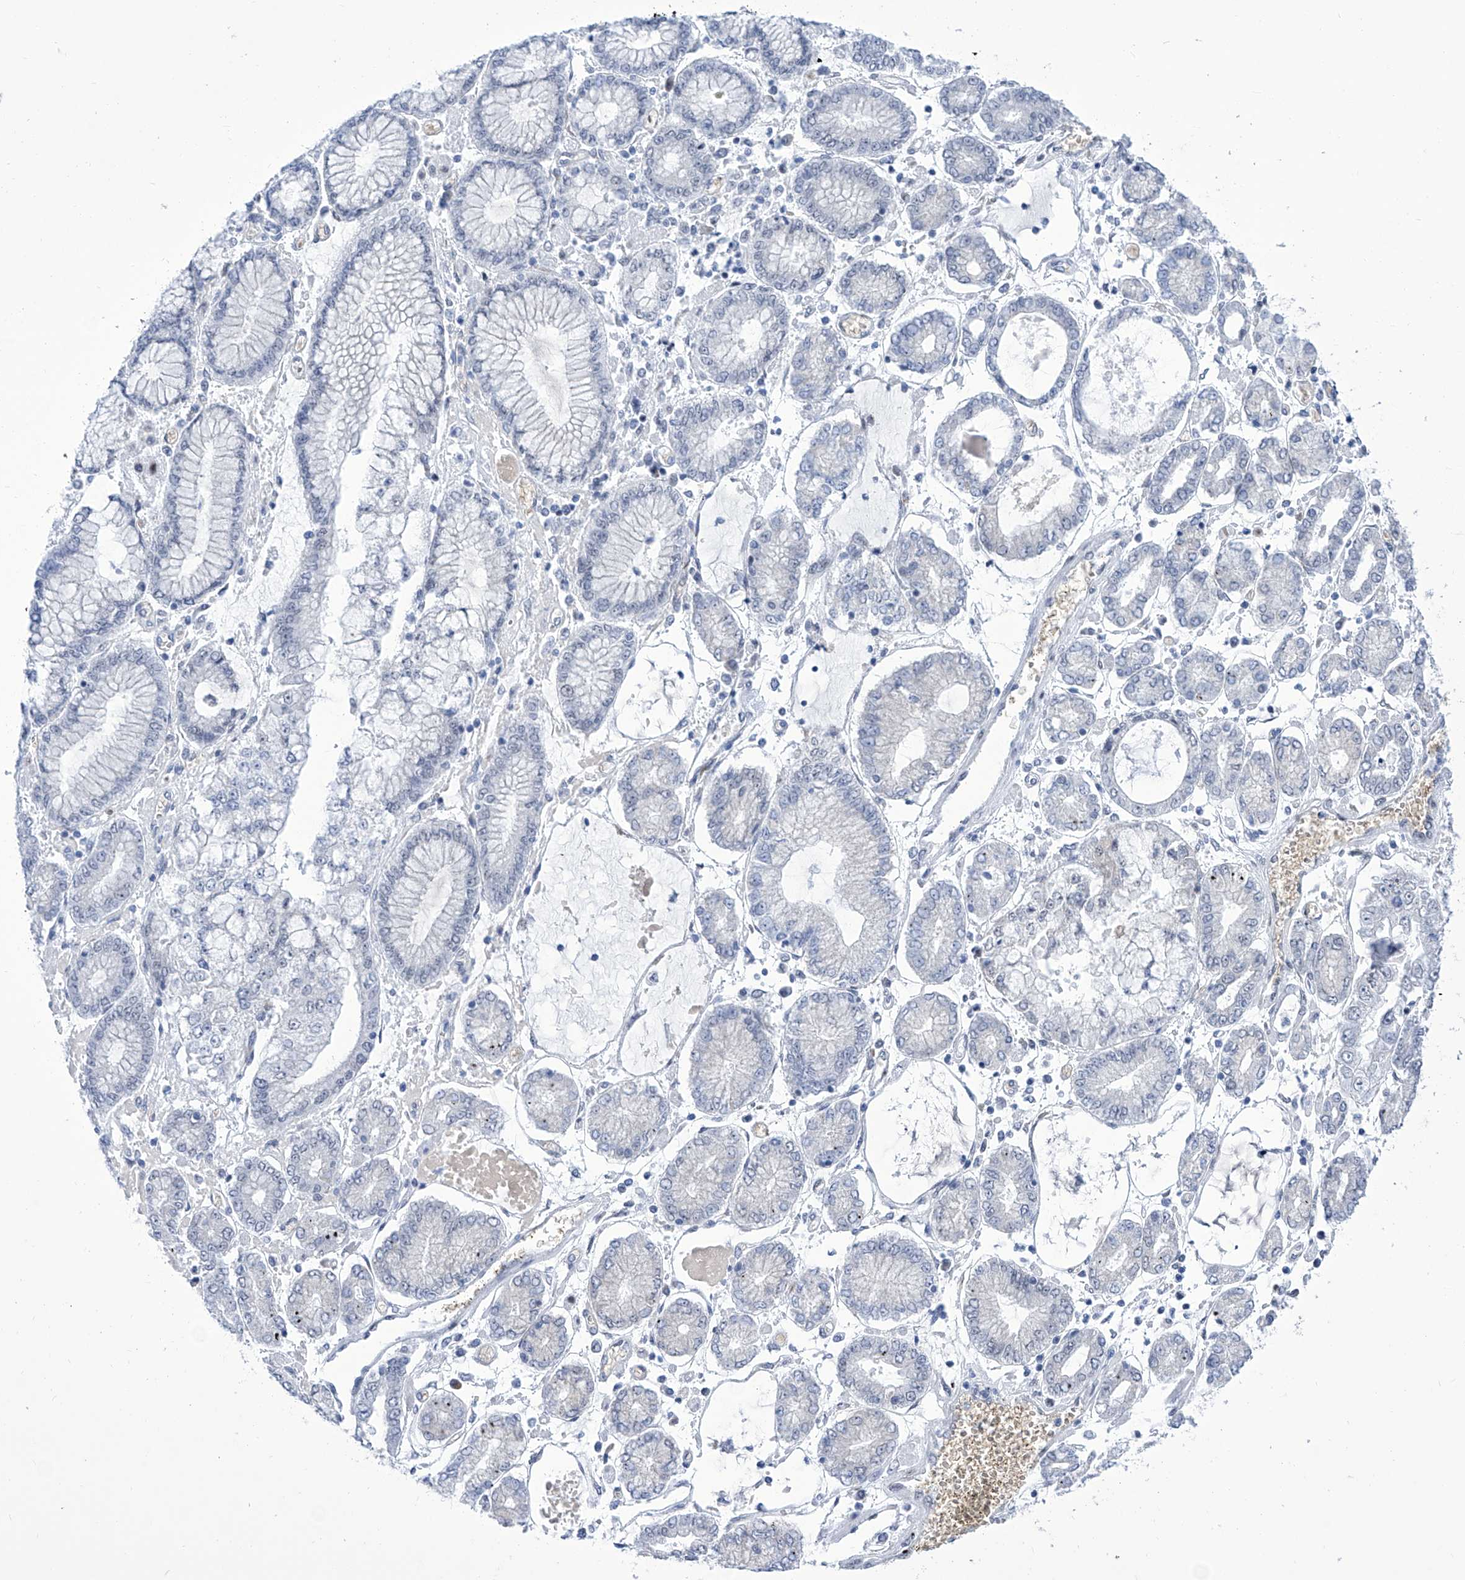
{"staining": {"intensity": "negative", "quantity": "none", "location": "none"}, "tissue": "stomach cancer", "cell_type": "Tumor cells", "image_type": "cancer", "snomed": [{"axis": "morphology", "description": "Adenocarcinoma, NOS"}, {"axis": "topography", "description": "Stomach"}], "caption": "Immunohistochemistry histopathology image of human stomach cancer stained for a protein (brown), which shows no expression in tumor cells. Brightfield microscopy of immunohistochemistry stained with DAB (brown) and hematoxylin (blue), captured at high magnification.", "gene": "SART1", "patient": {"sex": "male", "age": 76}}